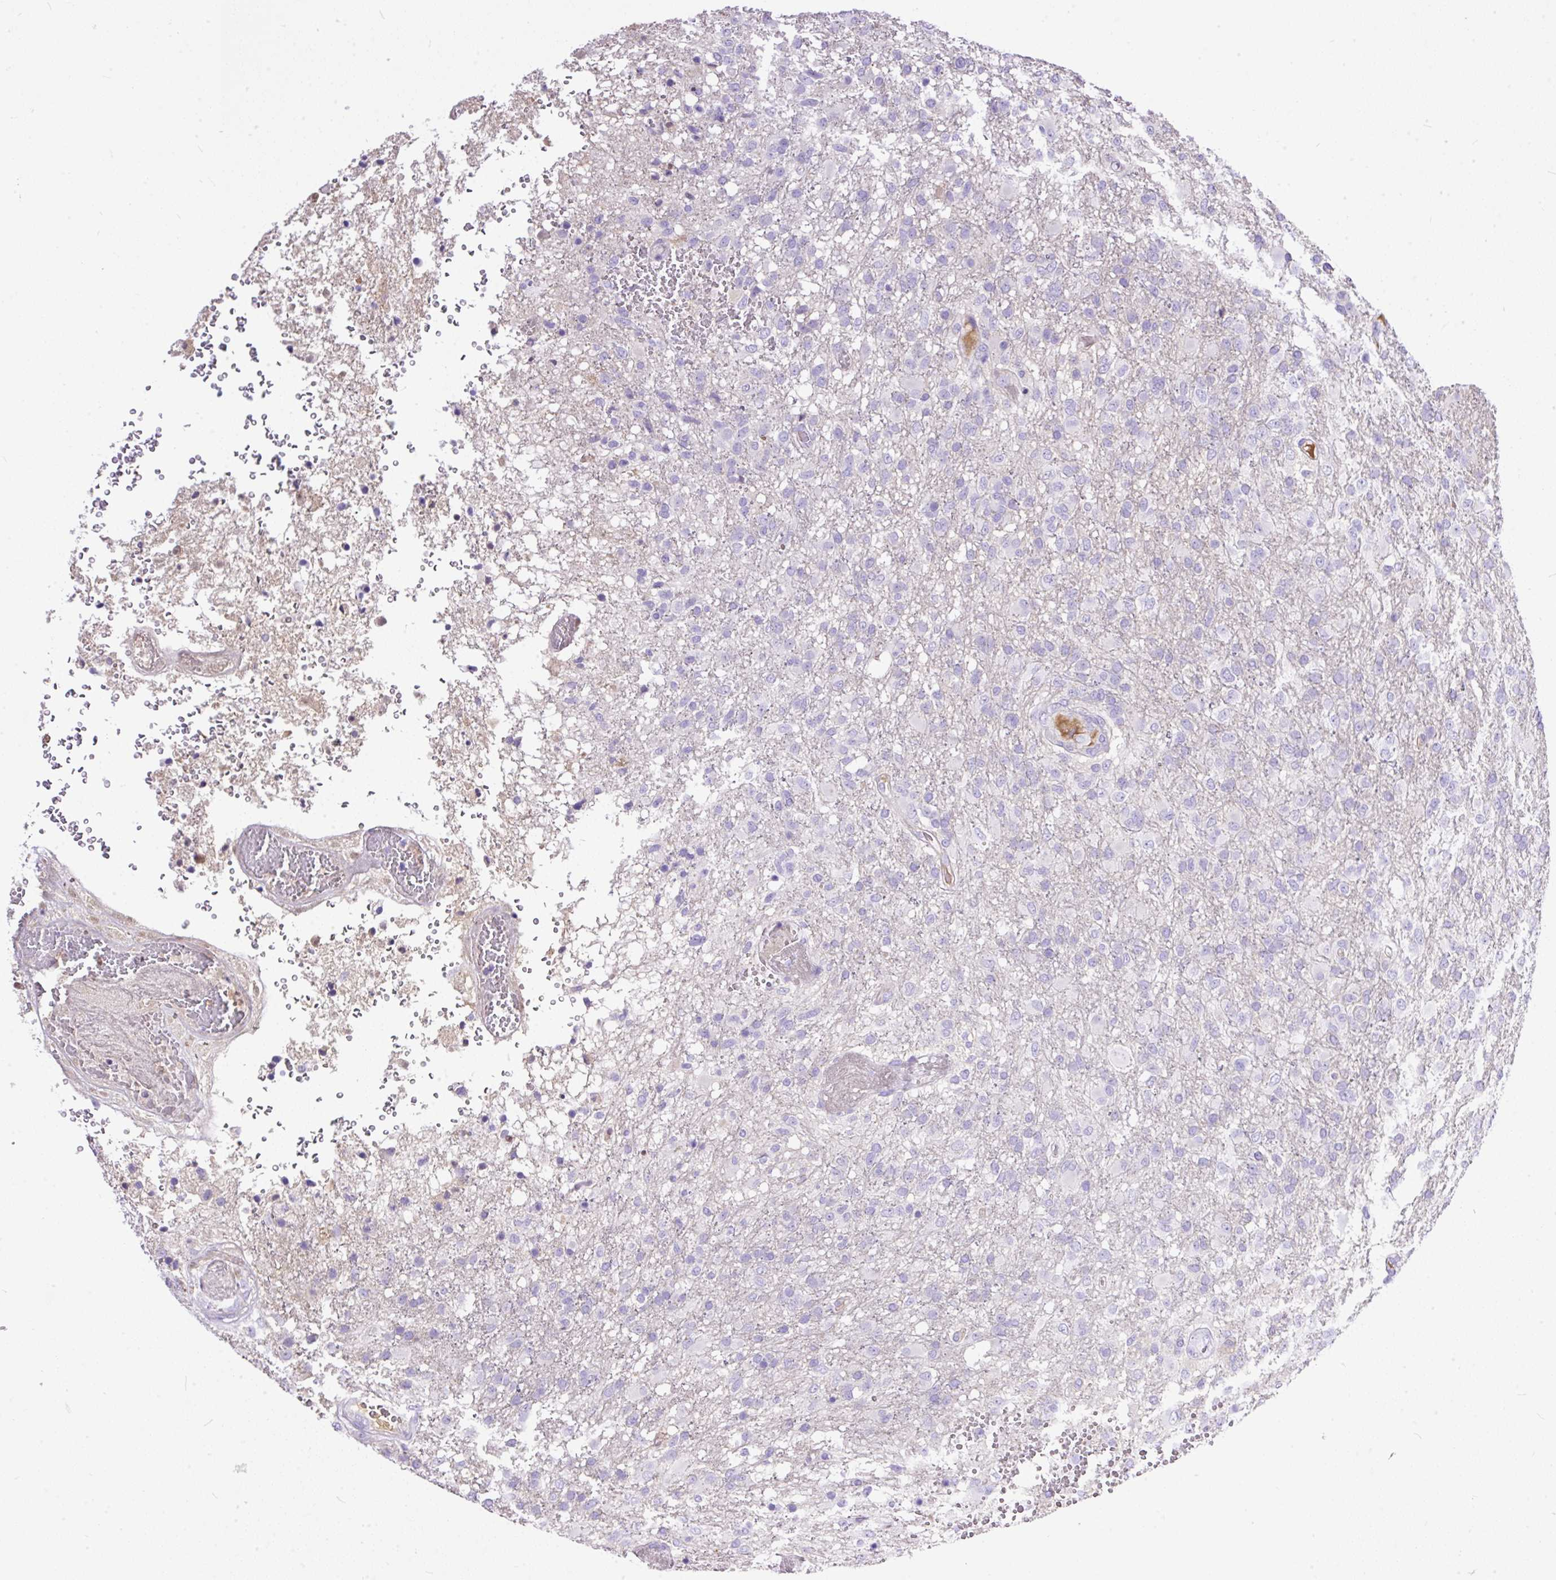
{"staining": {"intensity": "negative", "quantity": "none", "location": "none"}, "tissue": "glioma", "cell_type": "Tumor cells", "image_type": "cancer", "snomed": [{"axis": "morphology", "description": "Glioma, malignant, High grade"}, {"axis": "topography", "description": "Brain"}], "caption": "Photomicrograph shows no protein staining in tumor cells of glioma tissue. (Immunohistochemistry, brightfield microscopy, high magnification).", "gene": "CLEC3B", "patient": {"sex": "female", "age": 74}}